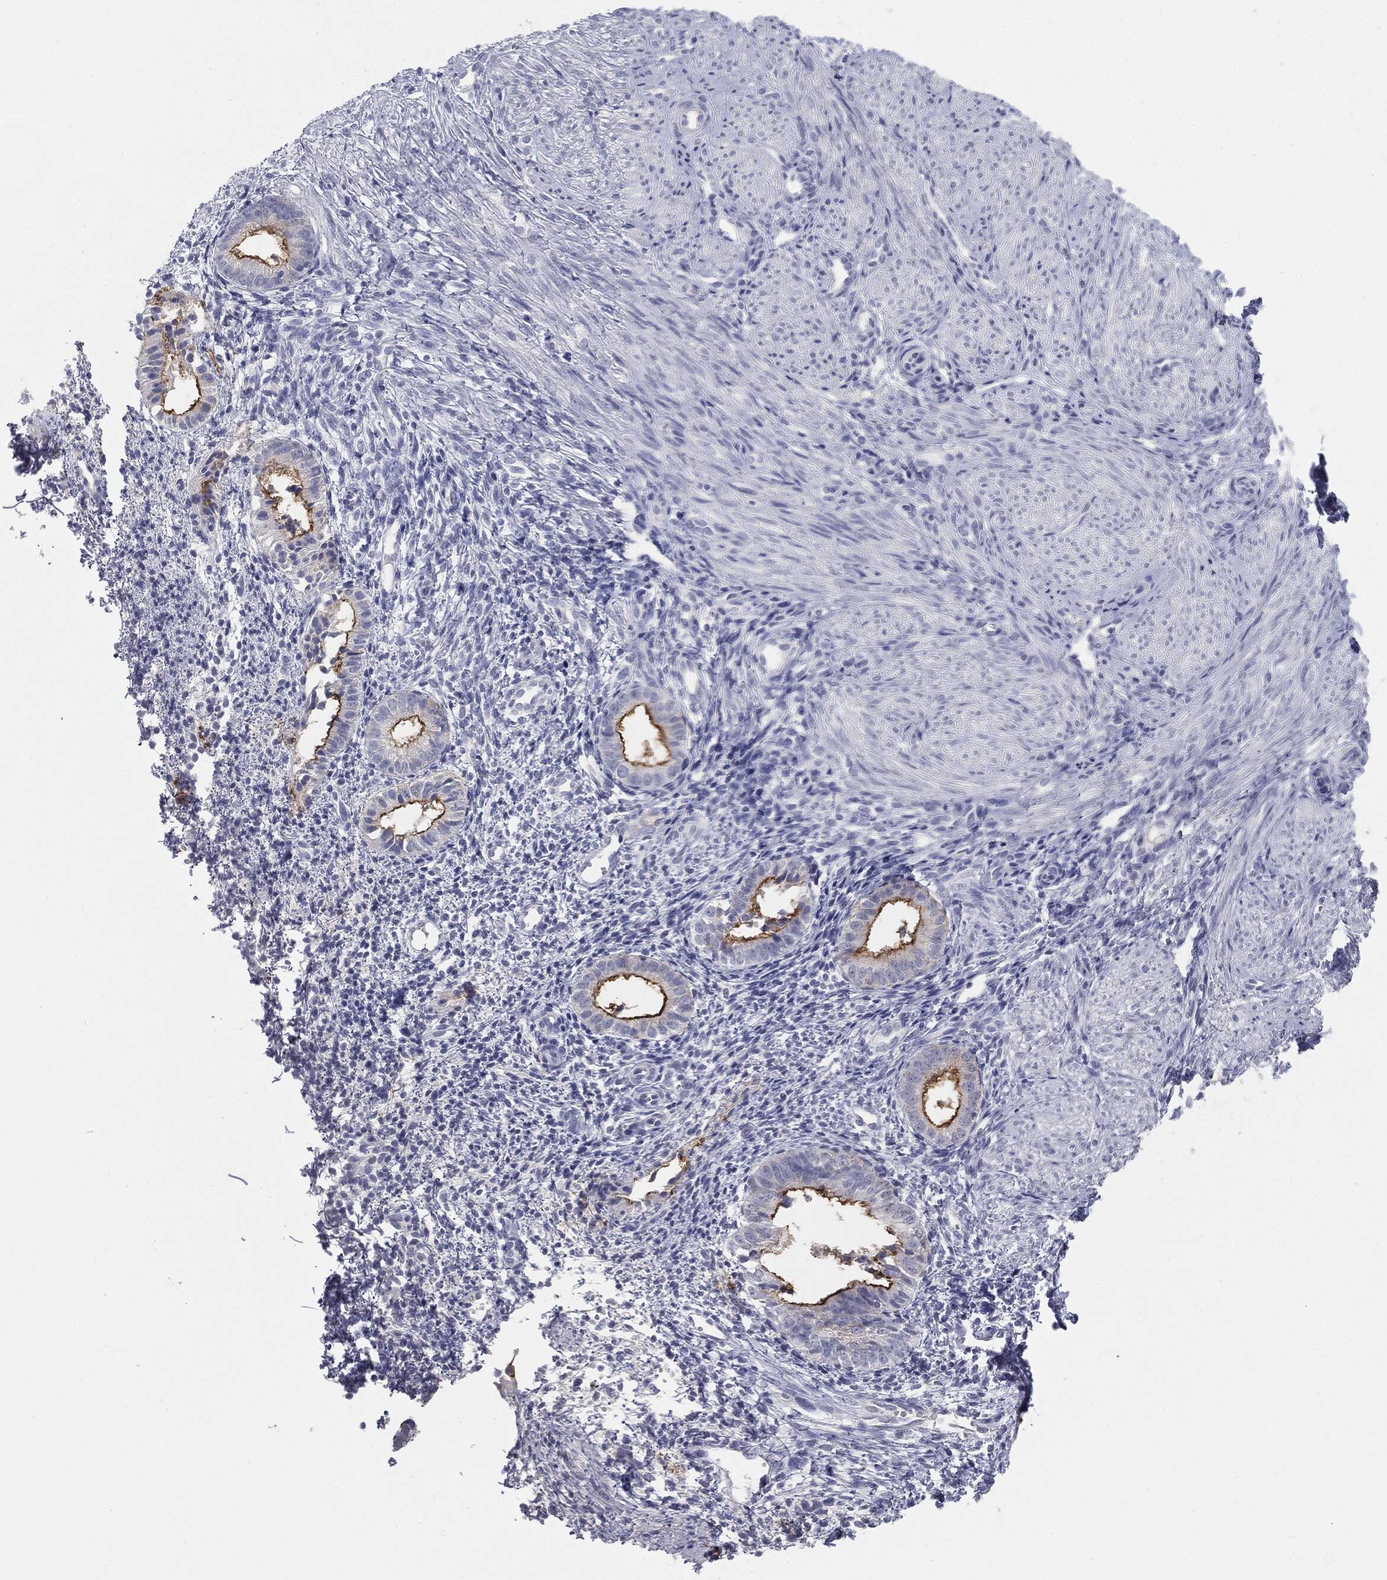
{"staining": {"intensity": "negative", "quantity": "none", "location": "none"}, "tissue": "endometrium", "cell_type": "Cells in endometrial stroma", "image_type": "normal", "snomed": [{"axis": "morphology", "description": "Normal tissue, NOS"}, {"axis": "topography", "description": "Endometrium"}], "caption": "Immunohistochemistry image of benign endometrium: human endometrium stained with DAB (3,3'-diaminobenzidine) exhibits no significant protein staining in cells in endometrial stroma. (DAB immunohistochemistry (IHC) with hematoxylin counter stain).", "gene": "MUC1", "patient": {"sex": "female", "age": 47}}